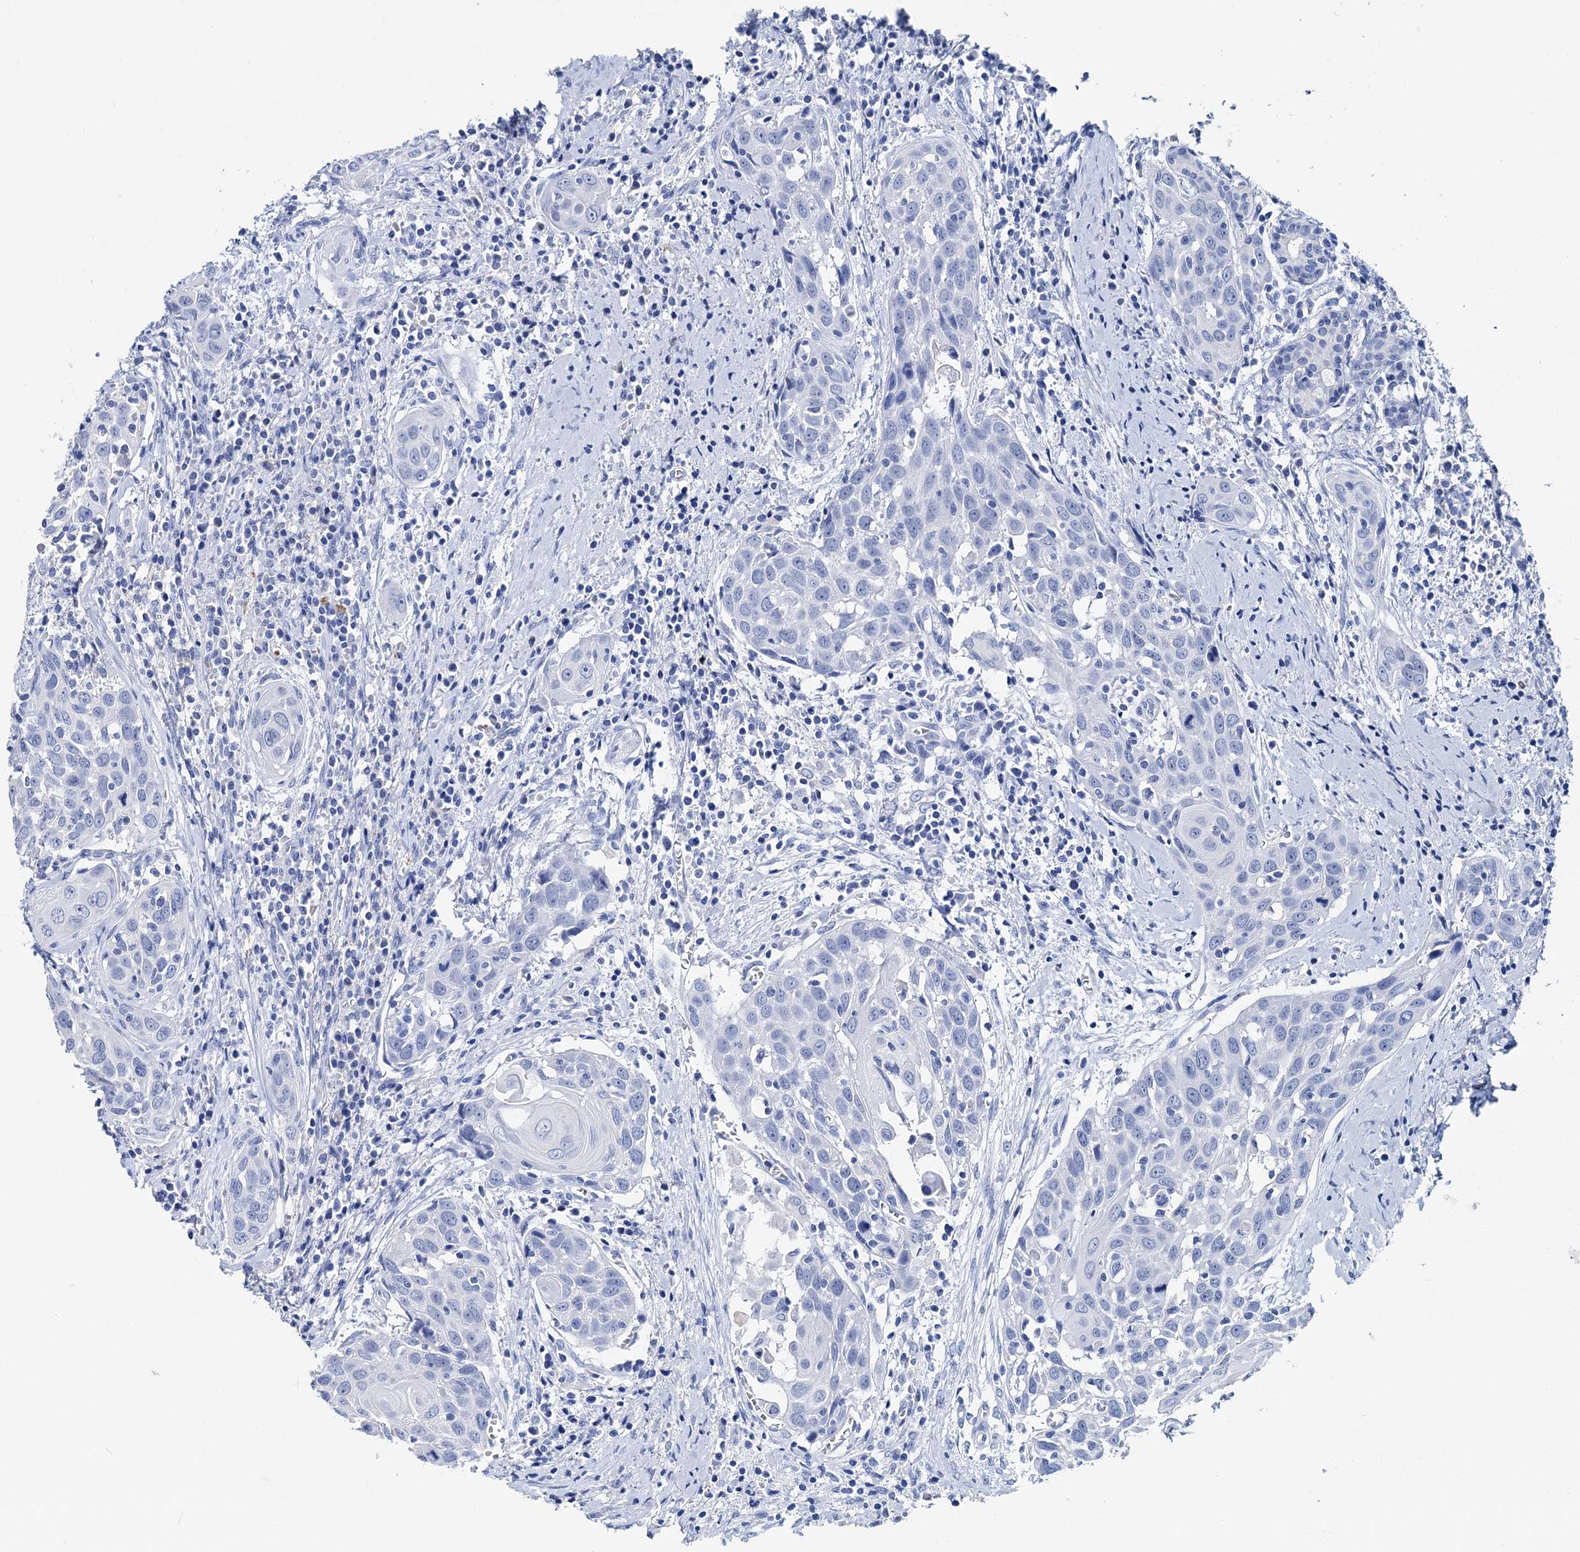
{"staining": {"intensity": "negative", "quantity": "none", "location": "none"}, "tissue": "head and neck cancer", "cell_type": "Tumor cells", "image_type": "cancer", "snomed": [{"axis": "morphology", "description": "Squamous cell carcinoma, NOS"}, {"axis": "topography", "description": "Oral tissue"}, {"axis": "topography", "description": "Head-Neck"}], "caption": "A photomicrograph of human head and neck cancer (squamous cell carcinoma) is negative for staining in tumor cells.", "gene": "BRINP1", "patient": {"sex": "female", "age": 50}}